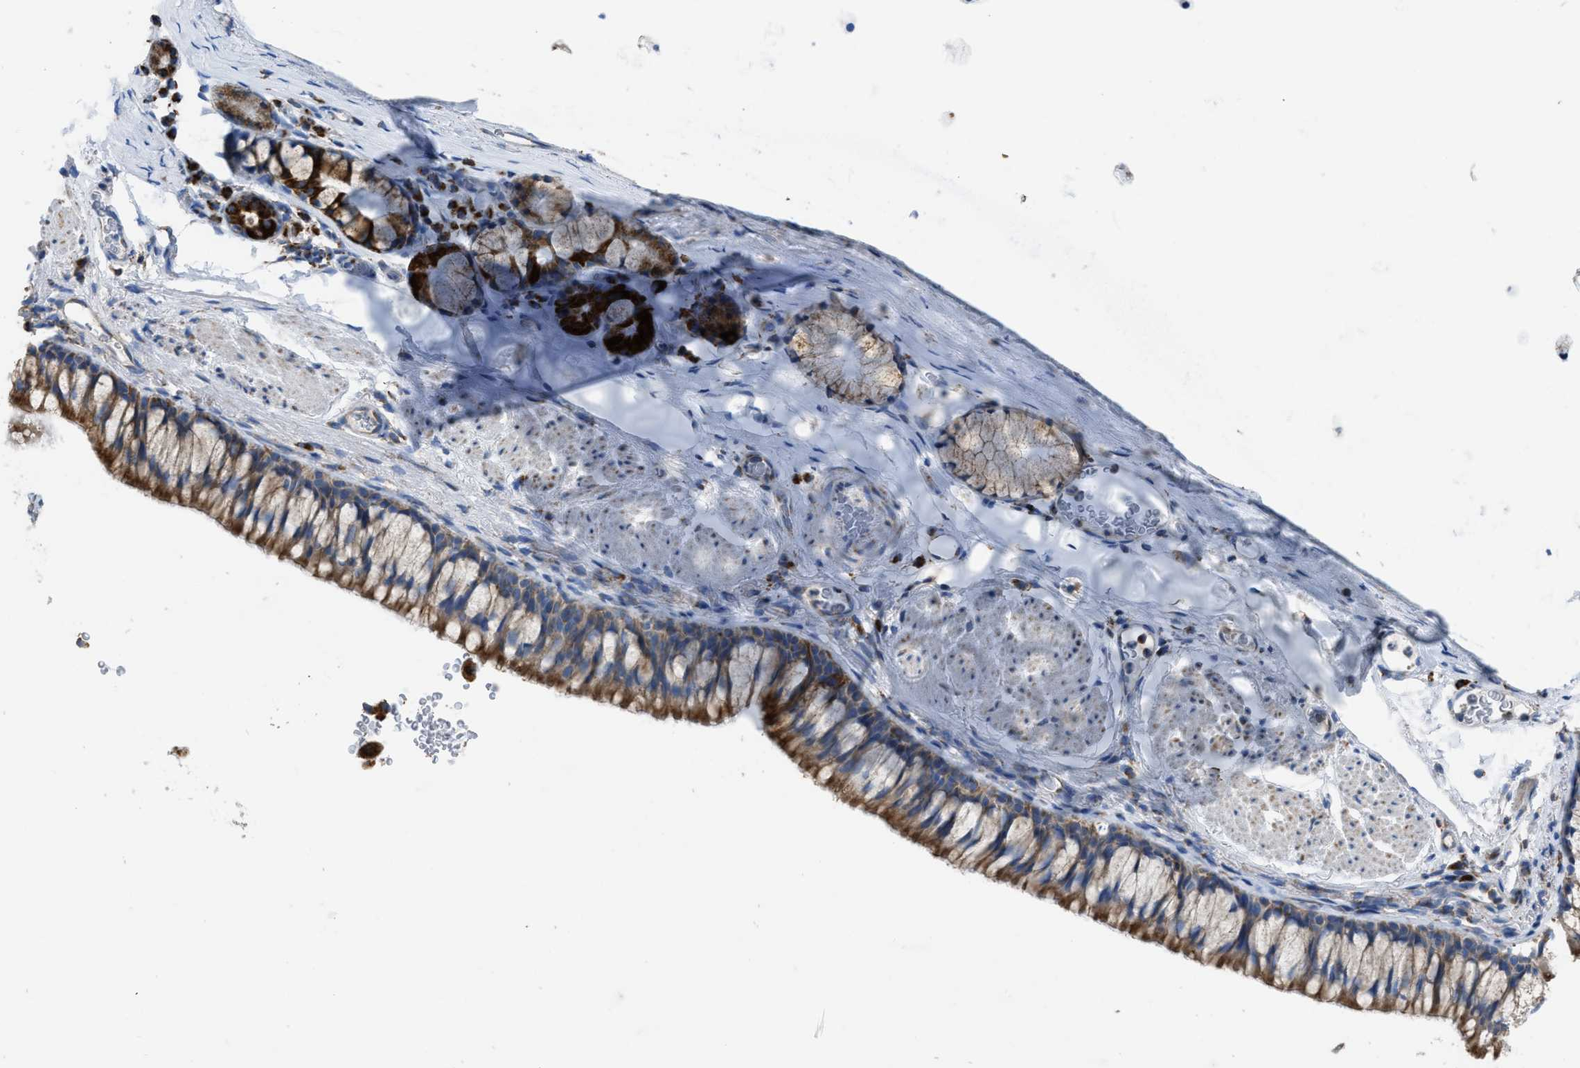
{"staining": {"intensity": "moderate", "quantity": ">75%", "location": "cytoplasmic/membranous"}, "tissue": "bronchus", "cell_type": "Respiratory epithelial cells", "image_type": "normal", "snomed": [{"axis": "morphology", "description": "Normal tissue, NOS"}, {"axis": "topography", "description": "Cartilage tissue"}, {"axis": "topography", "description": "Bronchus"}], "caption": "Respiratory epithelial cells exhibit moderate cytoplasmic/membranous positivity in approximately >75% of cells in normal bronchus.", "gene": "ETFB", "patient": {"sex": "female", "age": 53}}